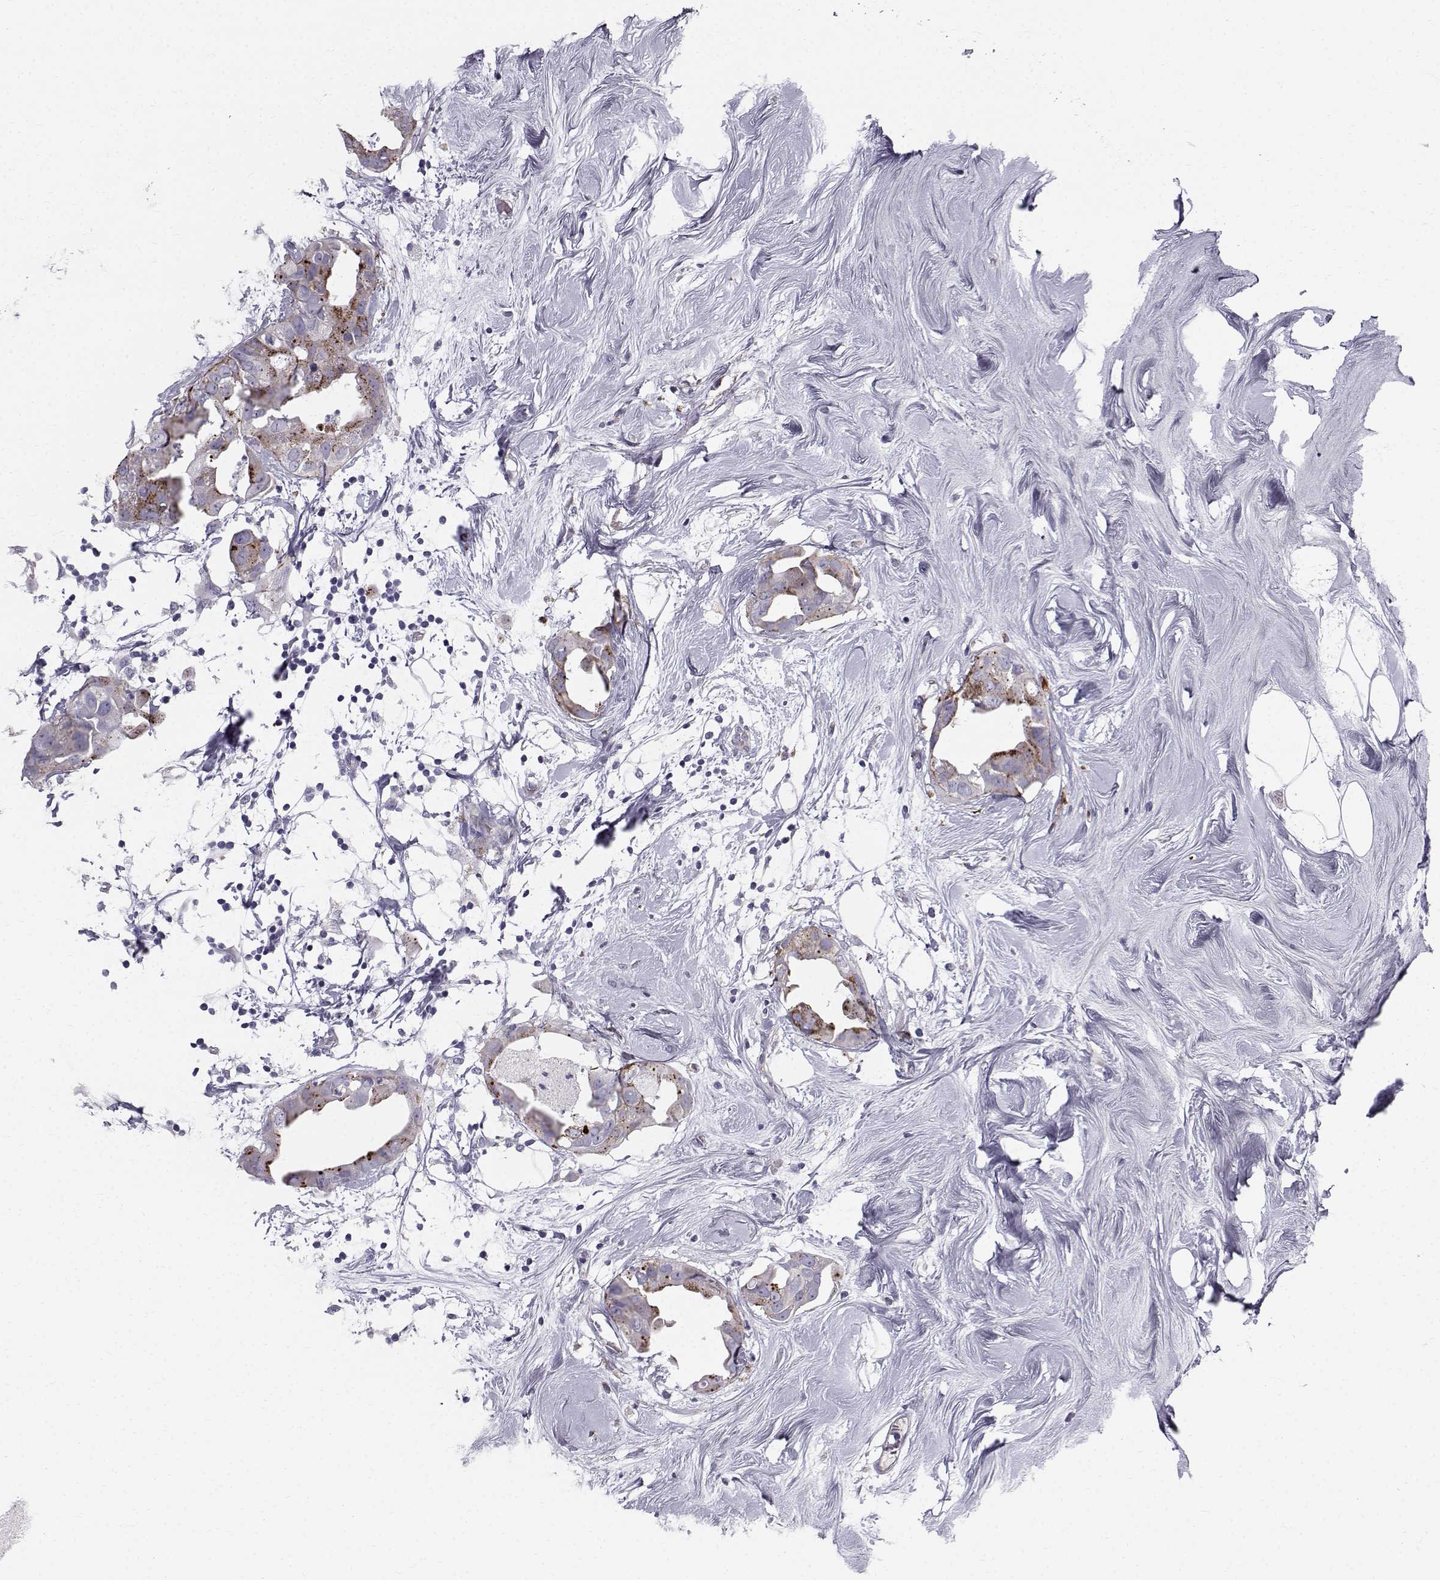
{"staining": {"intensity": "moderate", "quantity": "25%-75%", "location": "cytoplasmic/membranous"}, "tissue": "breast cancer", "cell_type": "Tumor cells", "image_type": "cancer", "snomed": [{"axis": "morphology", "description": "Normal tissue, NOS"}, {"axis": "morphology", "description": "Duct carcinoma"}, {"axis": "topography", "description": "Breast"}], "caption": "Immunohistochemistry (IHC) photomicrograph of human invasive ductal carcinoma (breast) stained for a protein (brown), which displays medium levels of moderate cytoplasmic/membranous positivity in about 25%-75% of tumor cells.", "gene": "CALCR", "patient": {"sex": "female", "age": 40}}